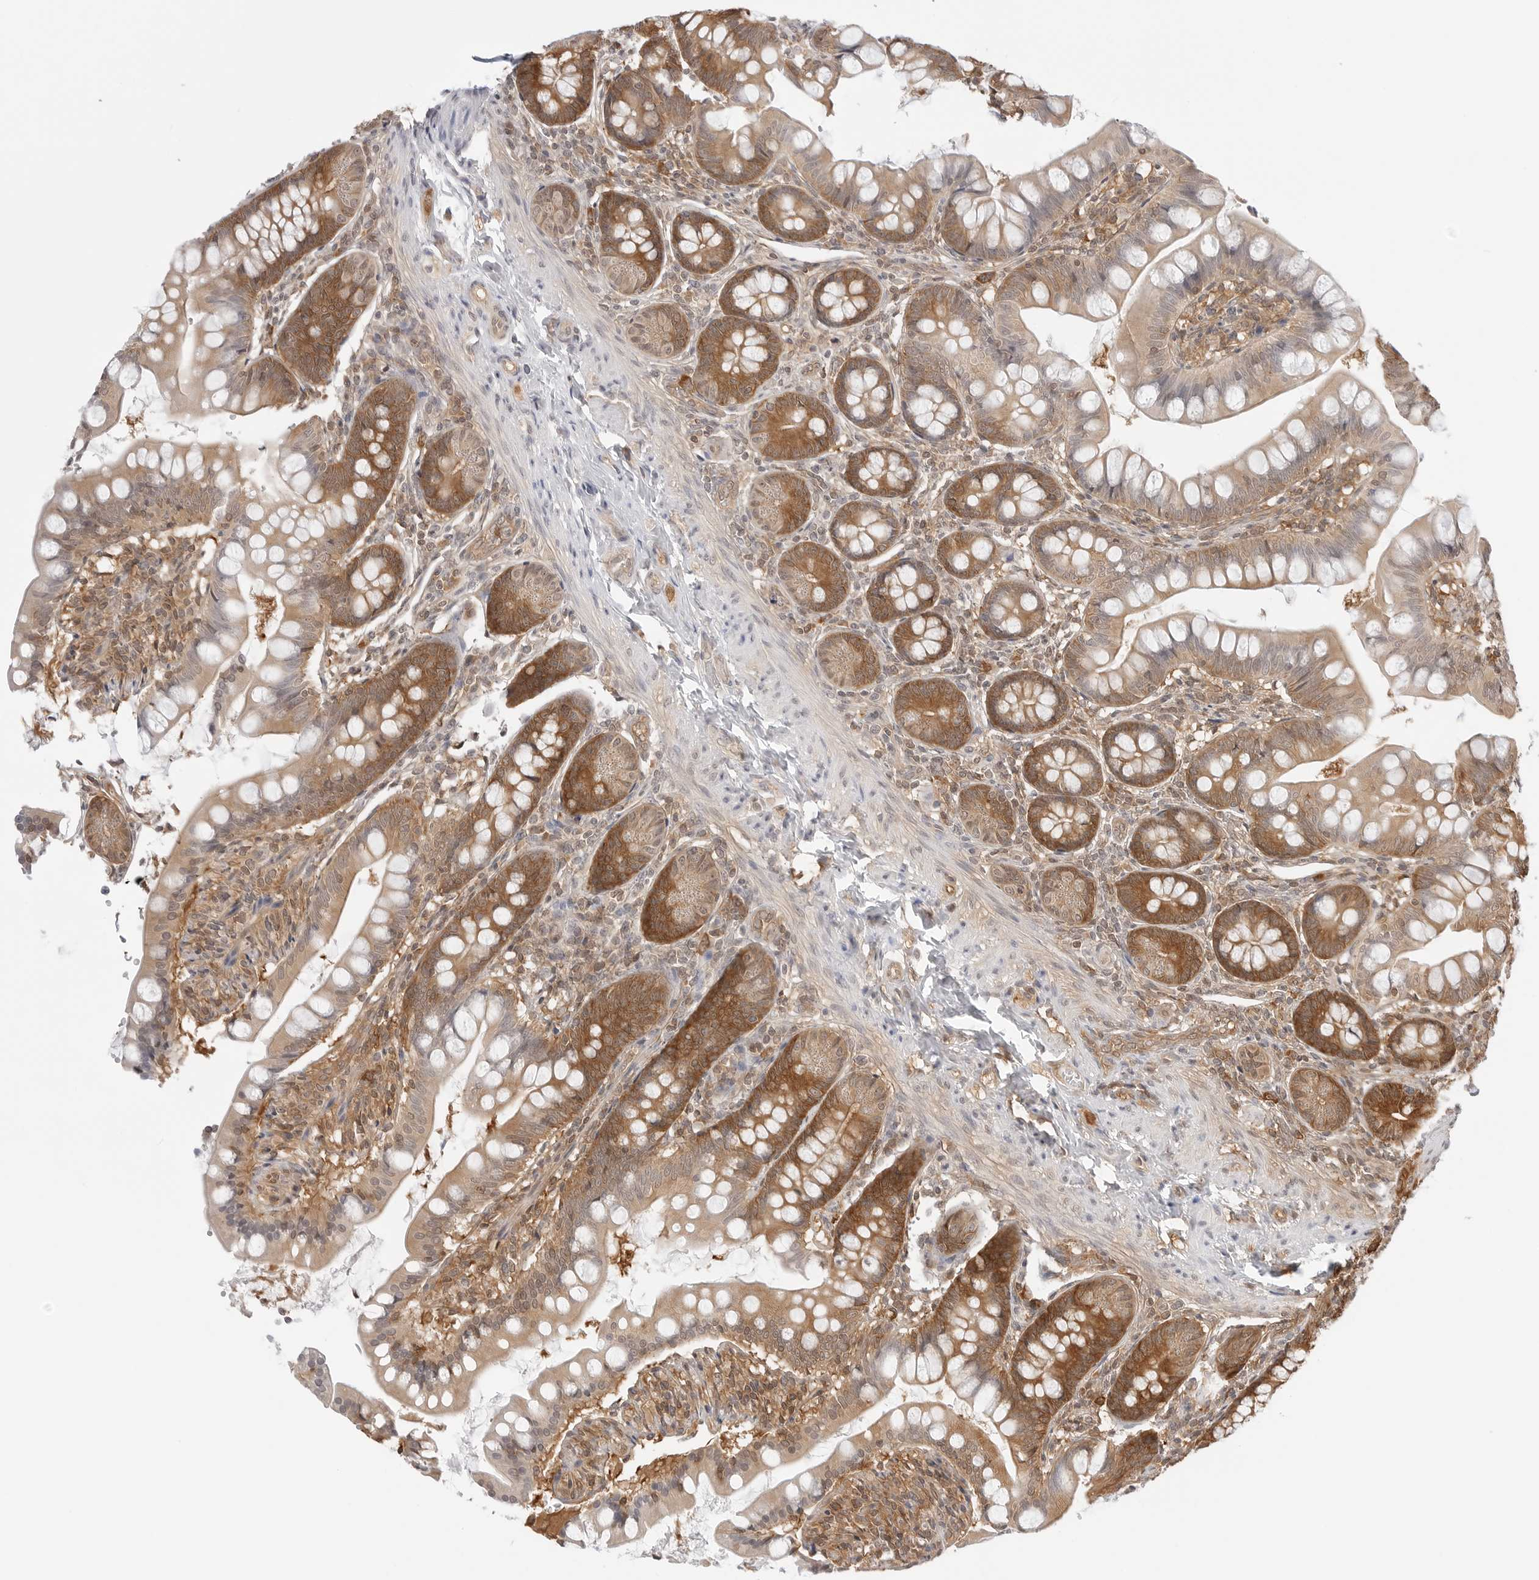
{"staining": {"intensity": "moderate", "quantity": ">75%", "location": "cytoplasmic/membranous,nuclear"}, "tissue": "small intestine", "cell_type": "Glandular cells", "image_type": "normal", "snomed": [{"axis": "morphology", "description": "Normal tissue, NOS"}, {"axis": "topography", "description": "Small intestine"}], "caption": "Small intestine stained for a protein (brown) demonstrates moderate cytoplasmic/membranous,nuclear positive expression in about >75% of glandular cells.", "gene": "NUDC", "patient": {"sex": "male", "age": 7}}